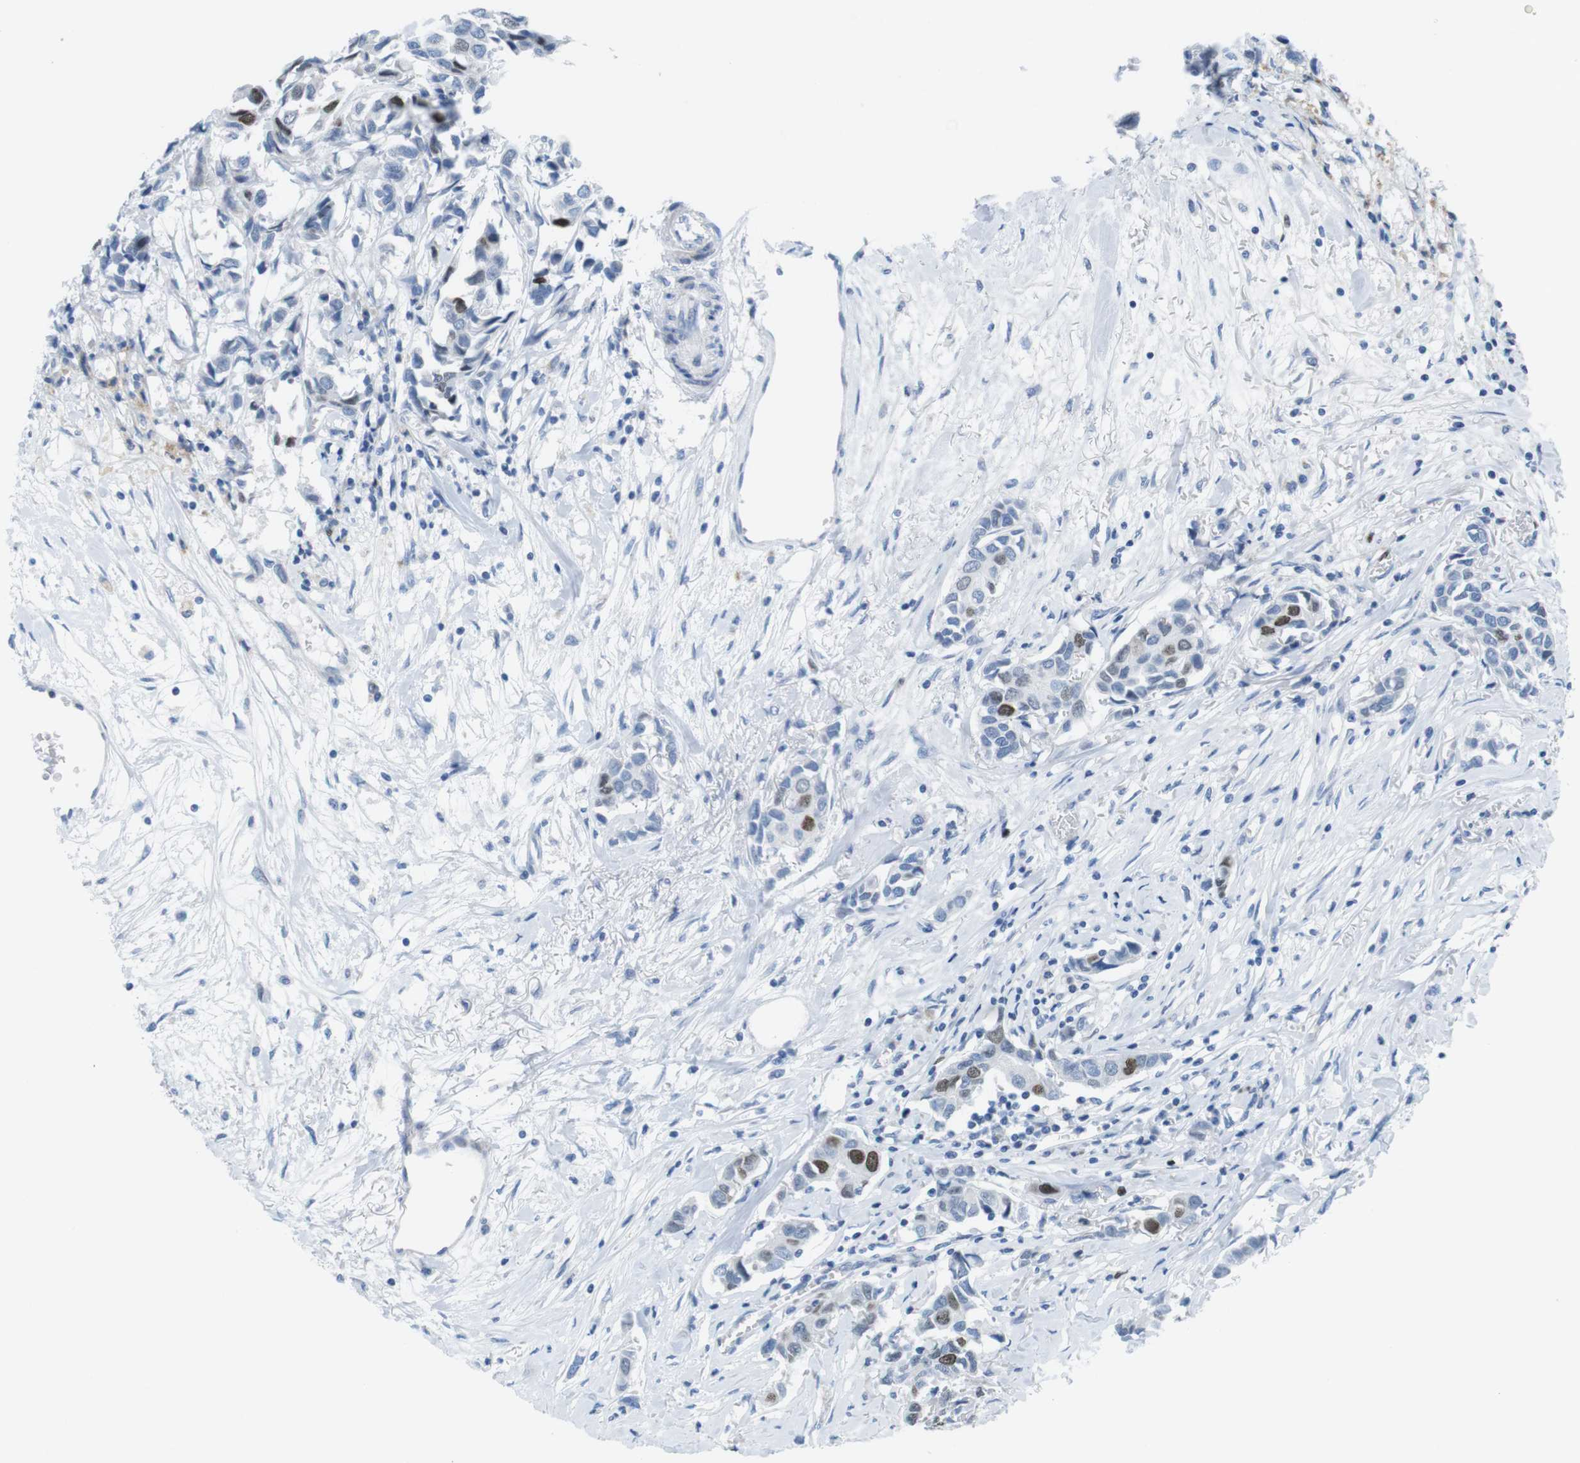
{"staining": {"intensity": "strong", "quantity": "<25%", "location": "nuclear"}, "tissue": "breast cancer", "cell_type": "Tumor cells", "image_type": "cancer", "snomed": [{"axis": "morphology", "description": "Duct carcinoma"}, {"axis": "topography", "description": "Breast"}], "caption": "Brown immunohistochemical staining in human breast cancer reveals strong nuclear staining in about <25% of tumor cells. Nuclei are stained in blue.", "gene": "CHAF1A", "patient": {"sex": "female", "age": 80}}